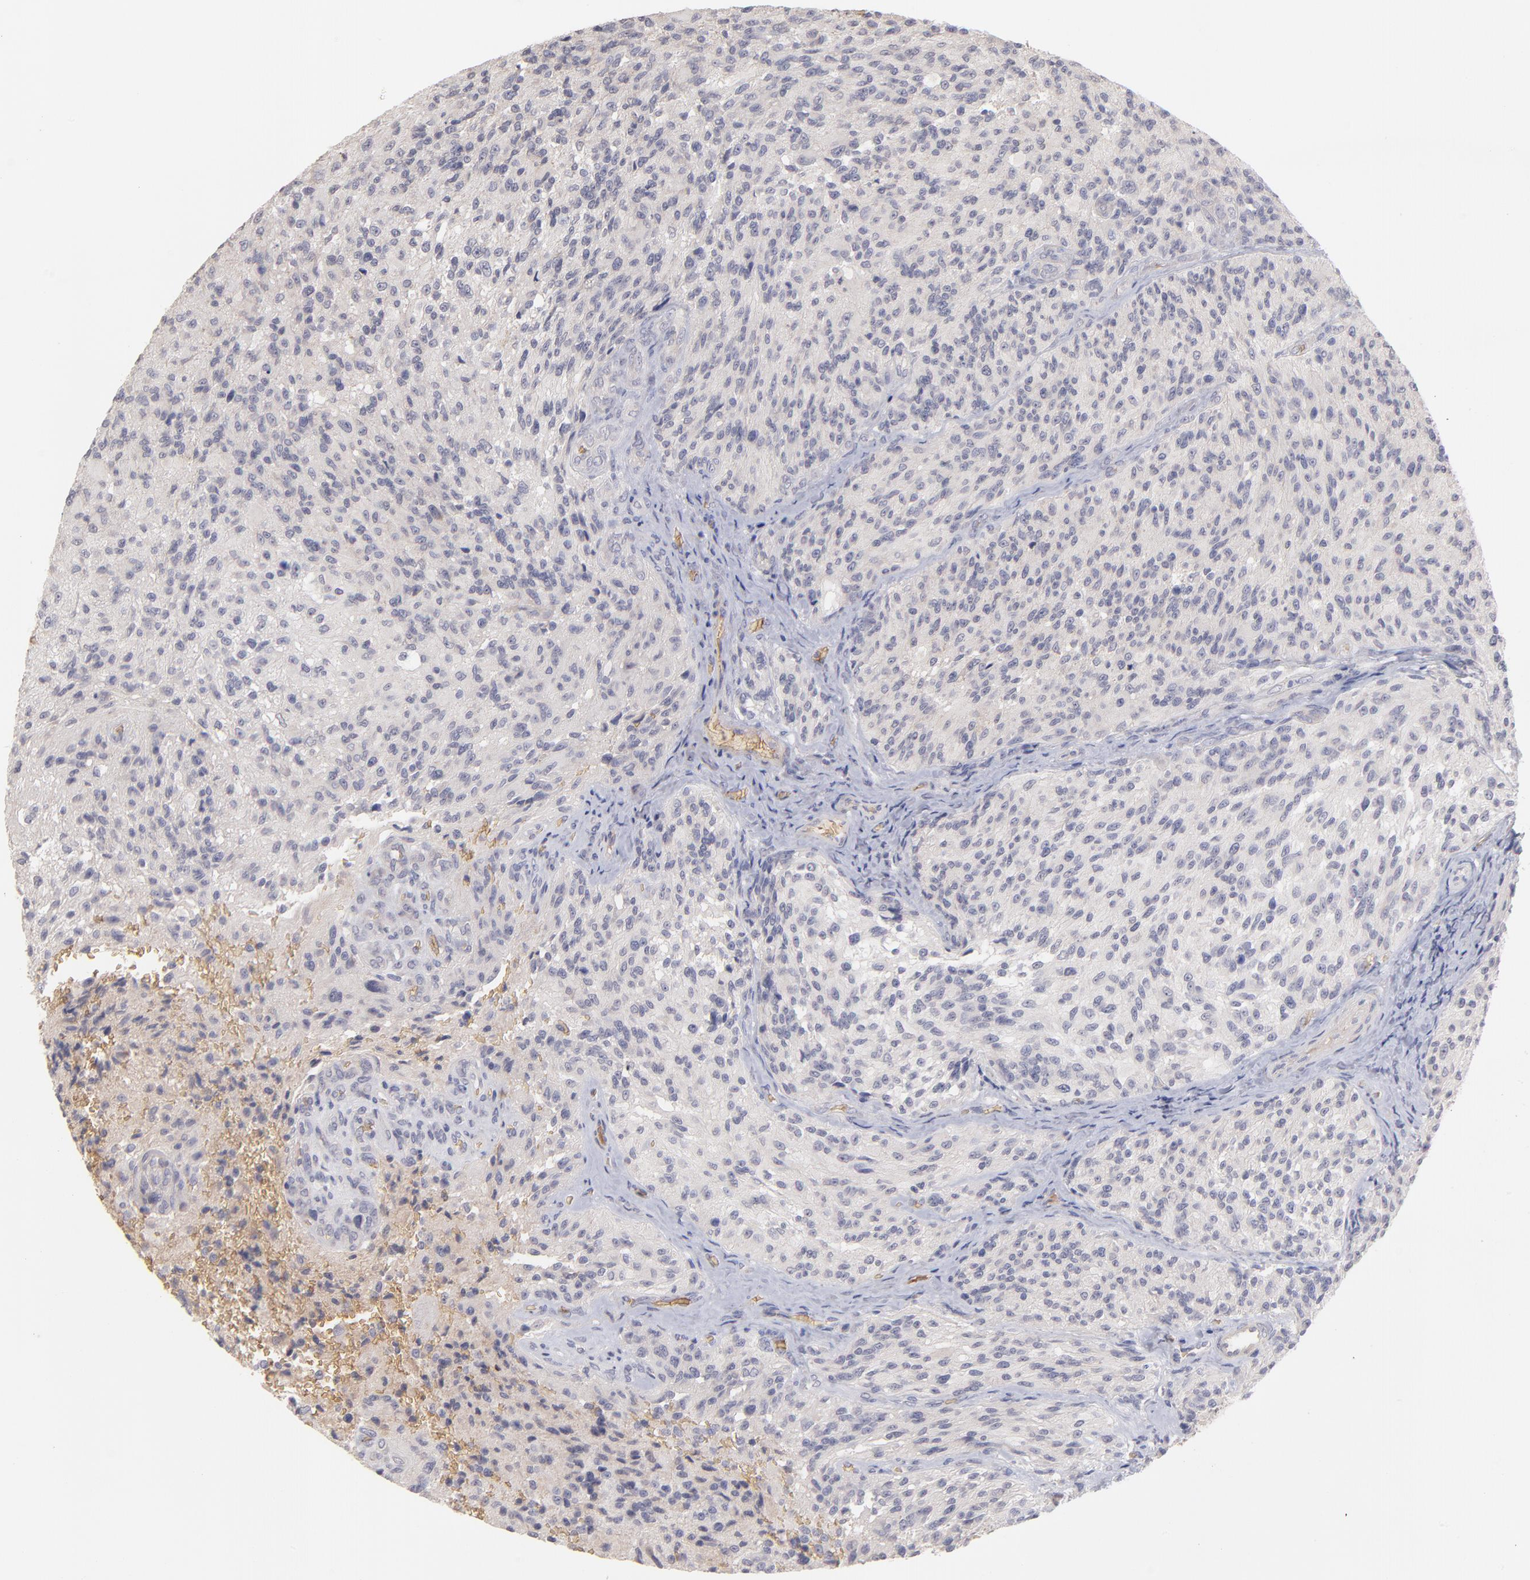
{"staining": {"intensity": "negative", "quantity": "none", "location": "none"}, "tissue": "glioma", "cell_type": "Tumor cells", "image_type": "cancer", "snomed": [{"axis": "morphology", "description": "Normal tissue, NOS"}, {"axis": "morphology", "description": "Glioma, malignant, High grade"}, {"axis": "topography", "description": "Cerebral cortex"}], "caption": "High power microscopy micrograph of an immunohistochemistry (IHC) histopathology image of malignant high-grade glioma, revealing no significant staining in tumor cells.", "gene": "F13B", "patient": {"sex": "male", "age": 56}}